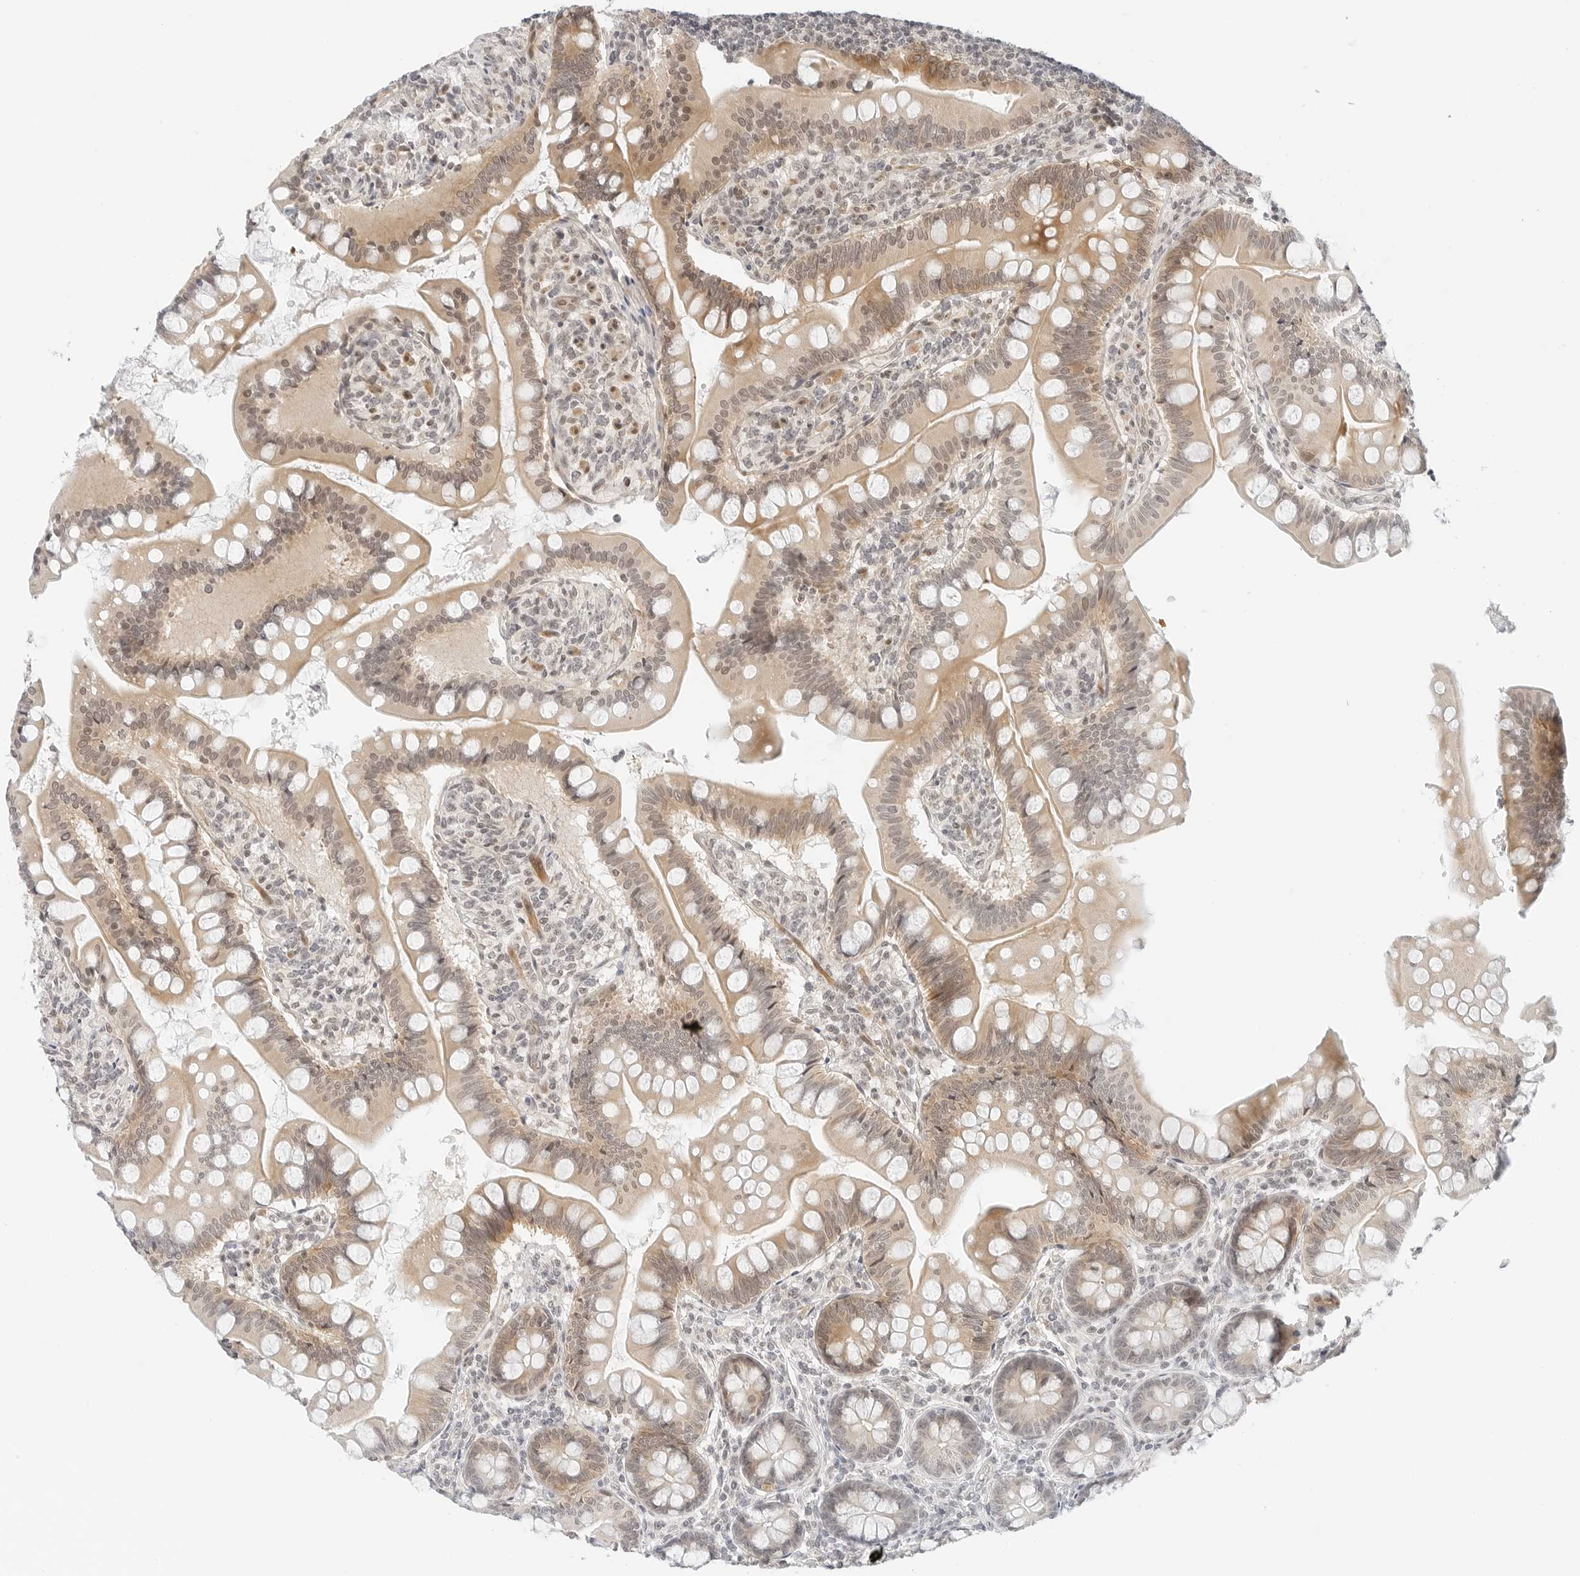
{"staining": {"intensity": "moderate", "quantity": "25%-75%", "location": "cytoplasmic/membranous,nuclear"}, "tissue": "small intestine", "cell_type": "Glandular cells", "image_type": "normal", "snomed": [{"axis": "morphology", "description": "Normal tissue, NOS"}, {"axis": "topography", "description": "Small intestine"}], "caption": "A micrograph showing moderate cytoplasmic/membranous,nuclear staining in about 25%-75% of glandular cells in unremarkable small intestine, as visualized by brown immunohistochemical staining.", "gene": "NEO1", "patient": {"sex": "male", "age": 7}}